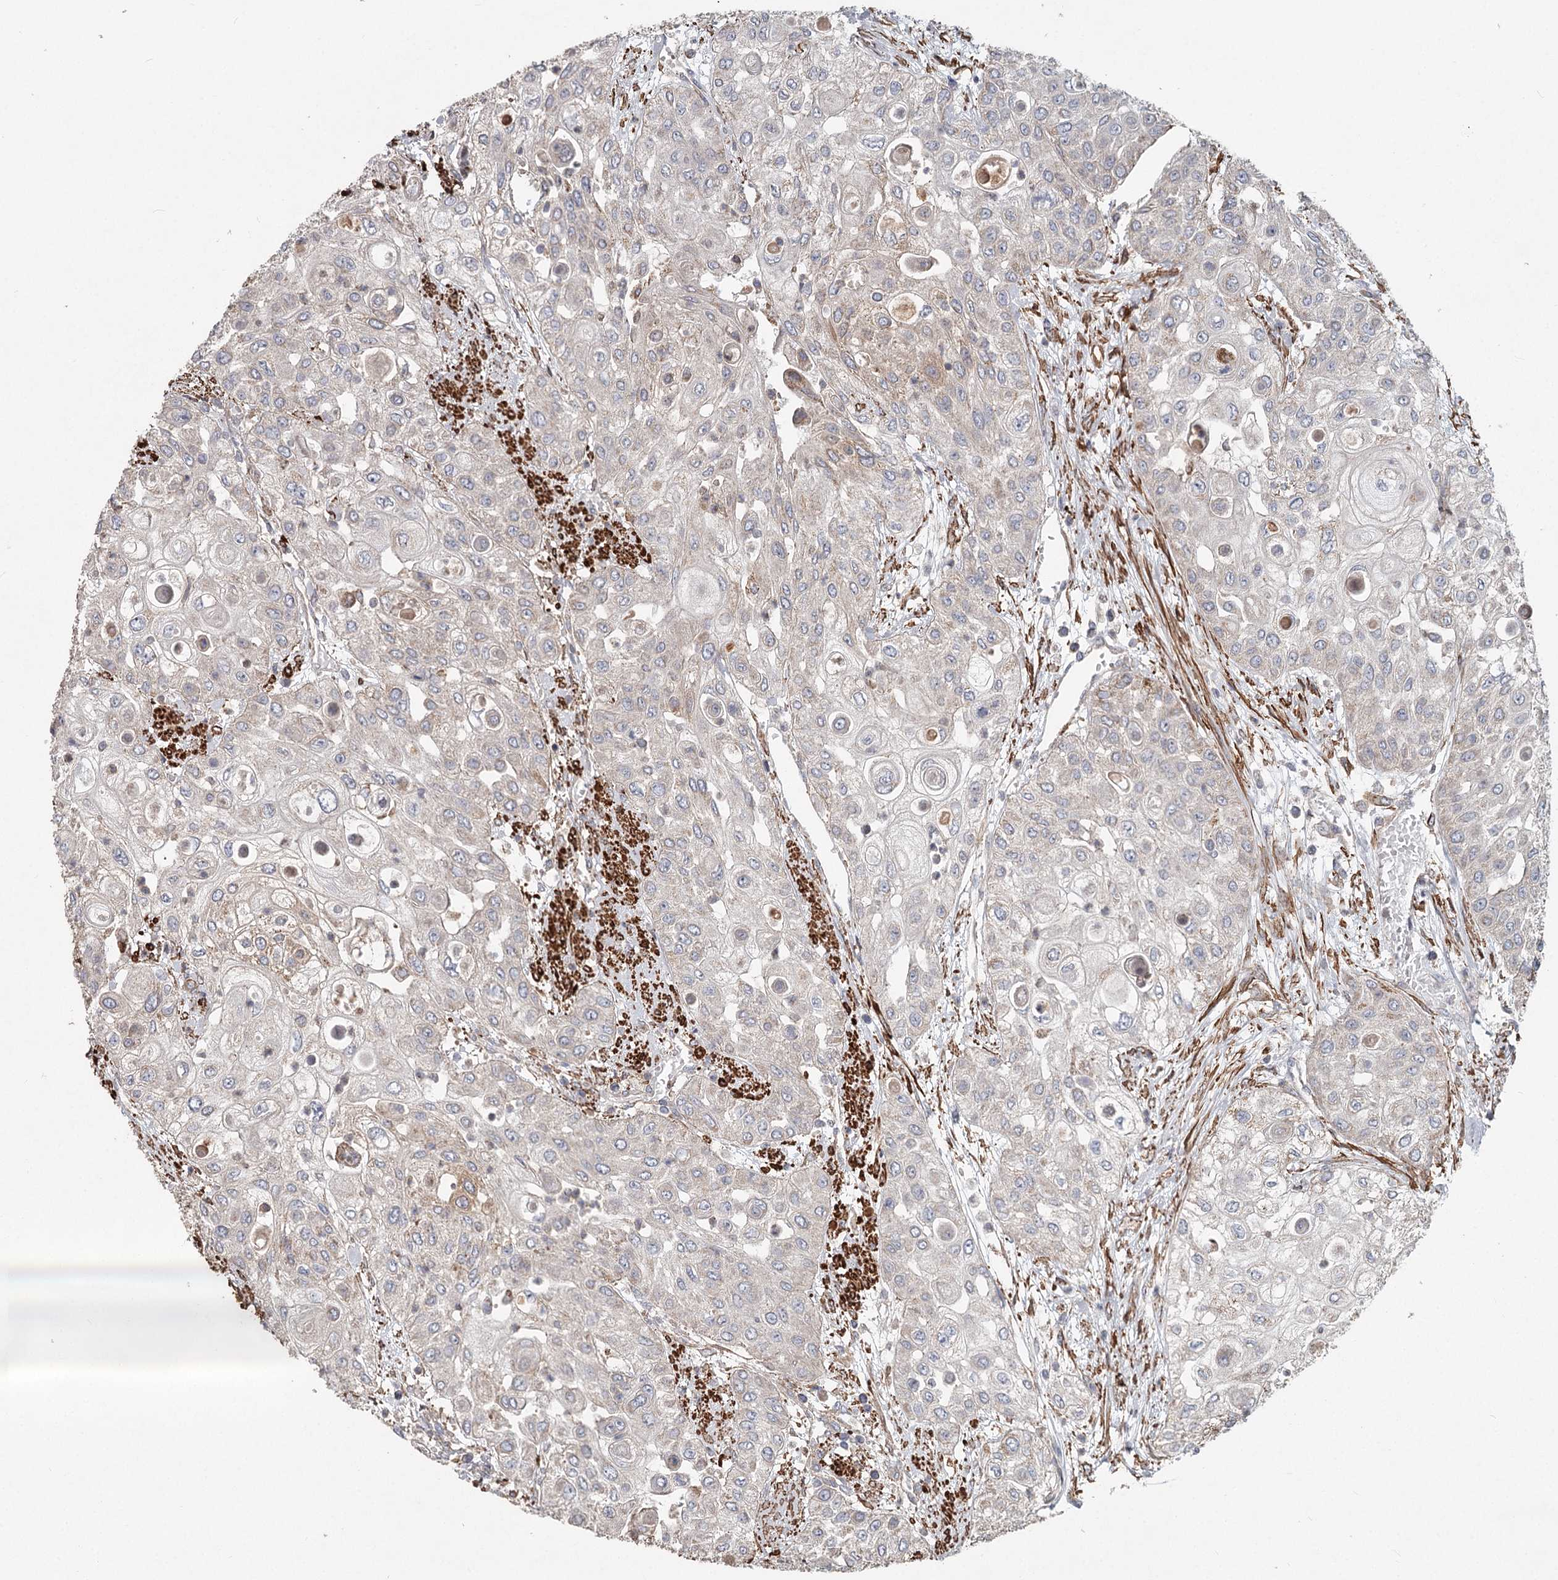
{"staining": {"intensity": "negative", "quantity": "none", "location": "none"}, "tissue": "urothelial cancer", "cell_type": "Tumor cells", "image_type": "cancer", "snomed": [{"axis": "morphology", "description": "Urothelial carcinoma, High grade"}, {"axis": "topography", "description": "Urinary bladder"}], "caption": "The IHC photomicrograph has no significant expression in tumor cells of urothelial cancer tissue.", "gene": "DHRS9", "patient": {"sex": "female", "age": 79}}